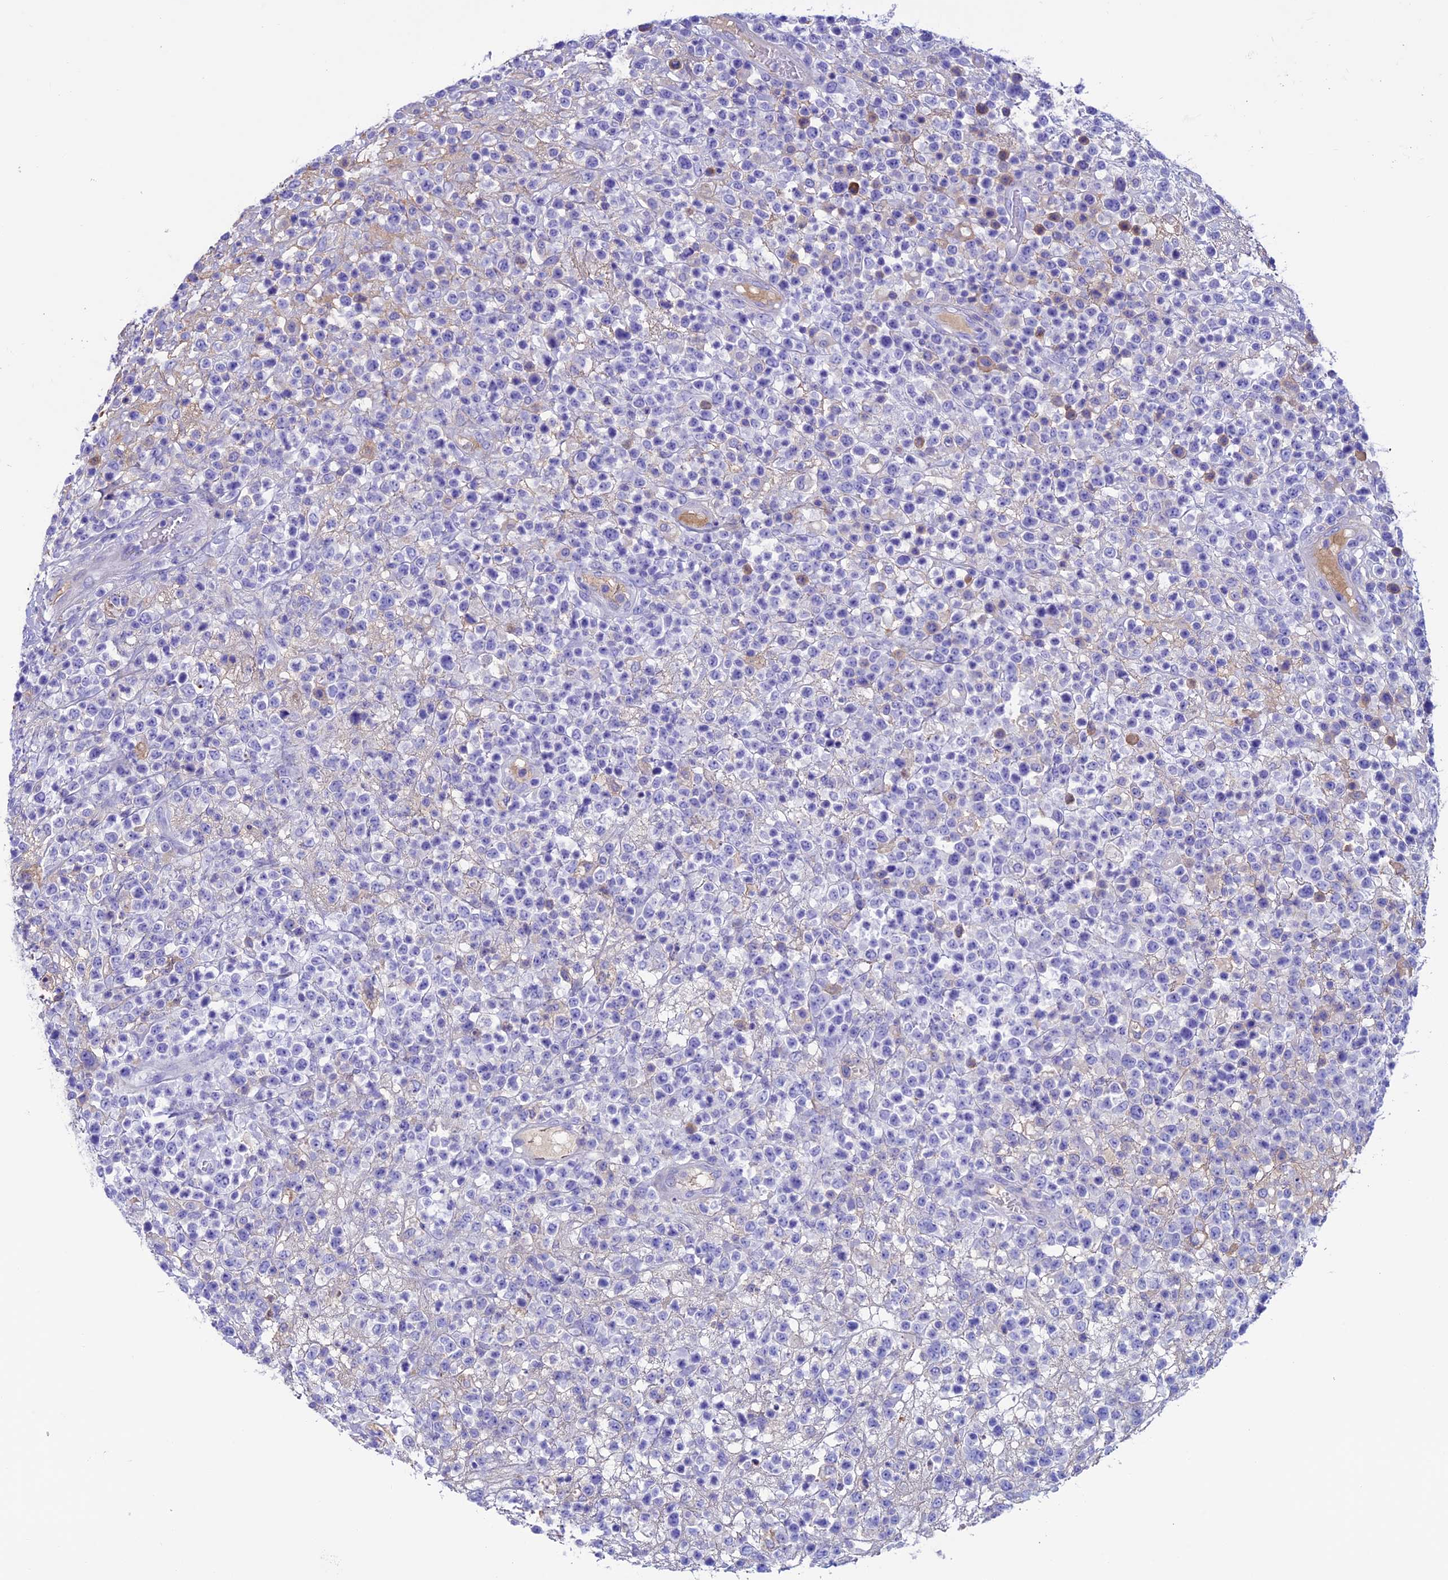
{"staining": {"intensity": "negative", "quantity": "none", "location": "none"}, "tissue": "lymphoma", "cell_type": "Tumor cells", "image_type": "cancer", "snomed": [{"axis": "morphology", "description": "Malignant lymphoma, non-Hodgkin's type, High grade"}, {"axis": "topography", "description": "Colon"}], "caption": "A high-resolution photomicrograph shows IHC staining of lymphoma, which exhibits no significant expression in tumor cells.", "gene": "IGSF6", "patient": {"sex": "female", "age": 53}}